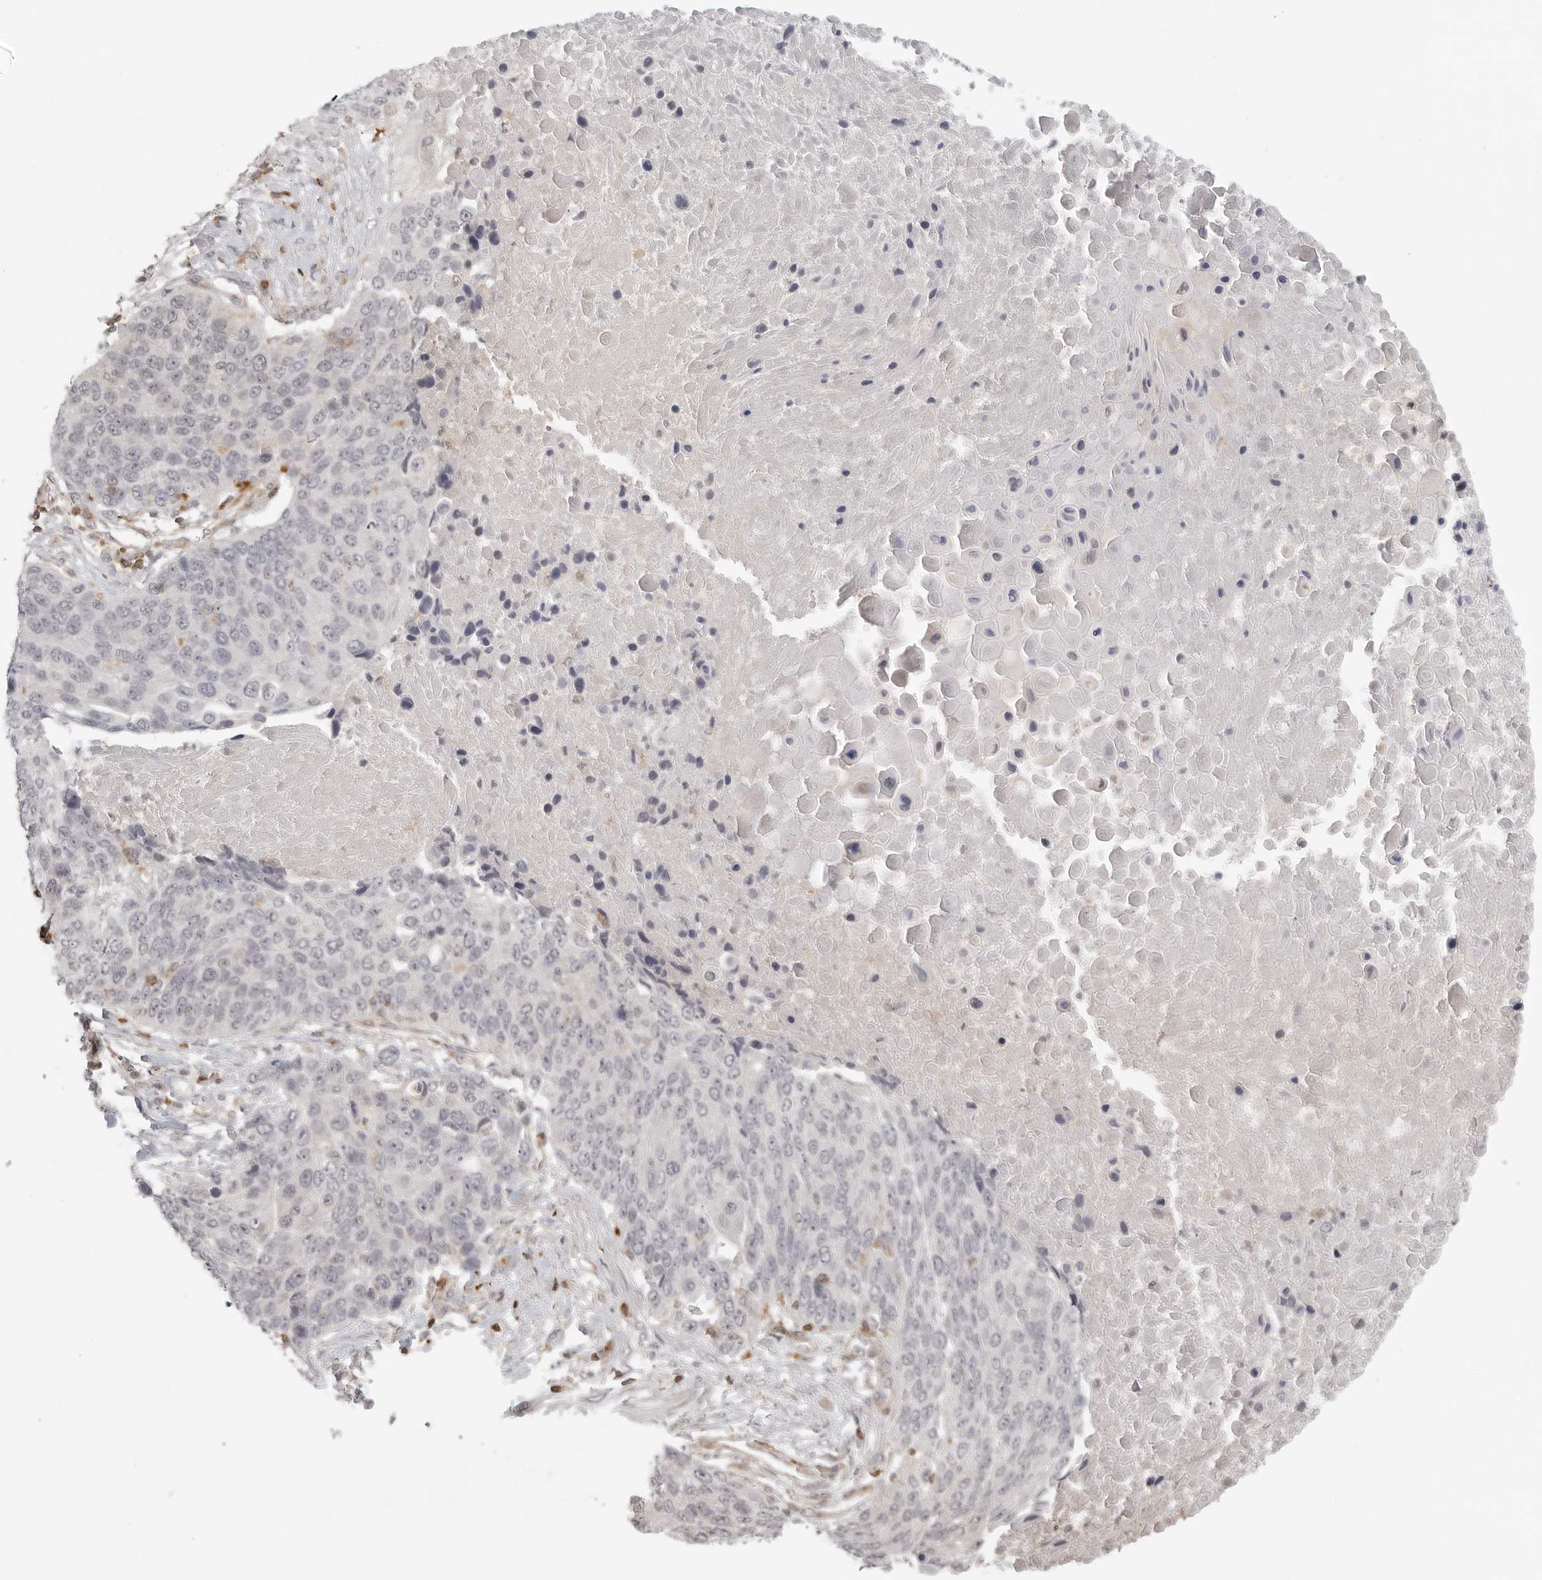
{"staining": {"intensity": "negative", "quantity": "none", "location": "none"}, "tissue": "lung cancer", "cell_type": "Tumor cells", "image_type": "cancer", "snomed": [{"axis": "morphology", "description": "Squamous cell carcinoma, NOS"}, {"axis": "topography", "description": "Lung"}], "caption": "High magnification brightfield microscopy of squamous cell carcinoma (lung) stained with DAB (brown) and counterstained with hematoxylin (blue): tumor cells show no significant positivity. Nuclei are stained in blue.", "gene": "SH3KBP1", "patient": {"sex": "male", "age": 66}}